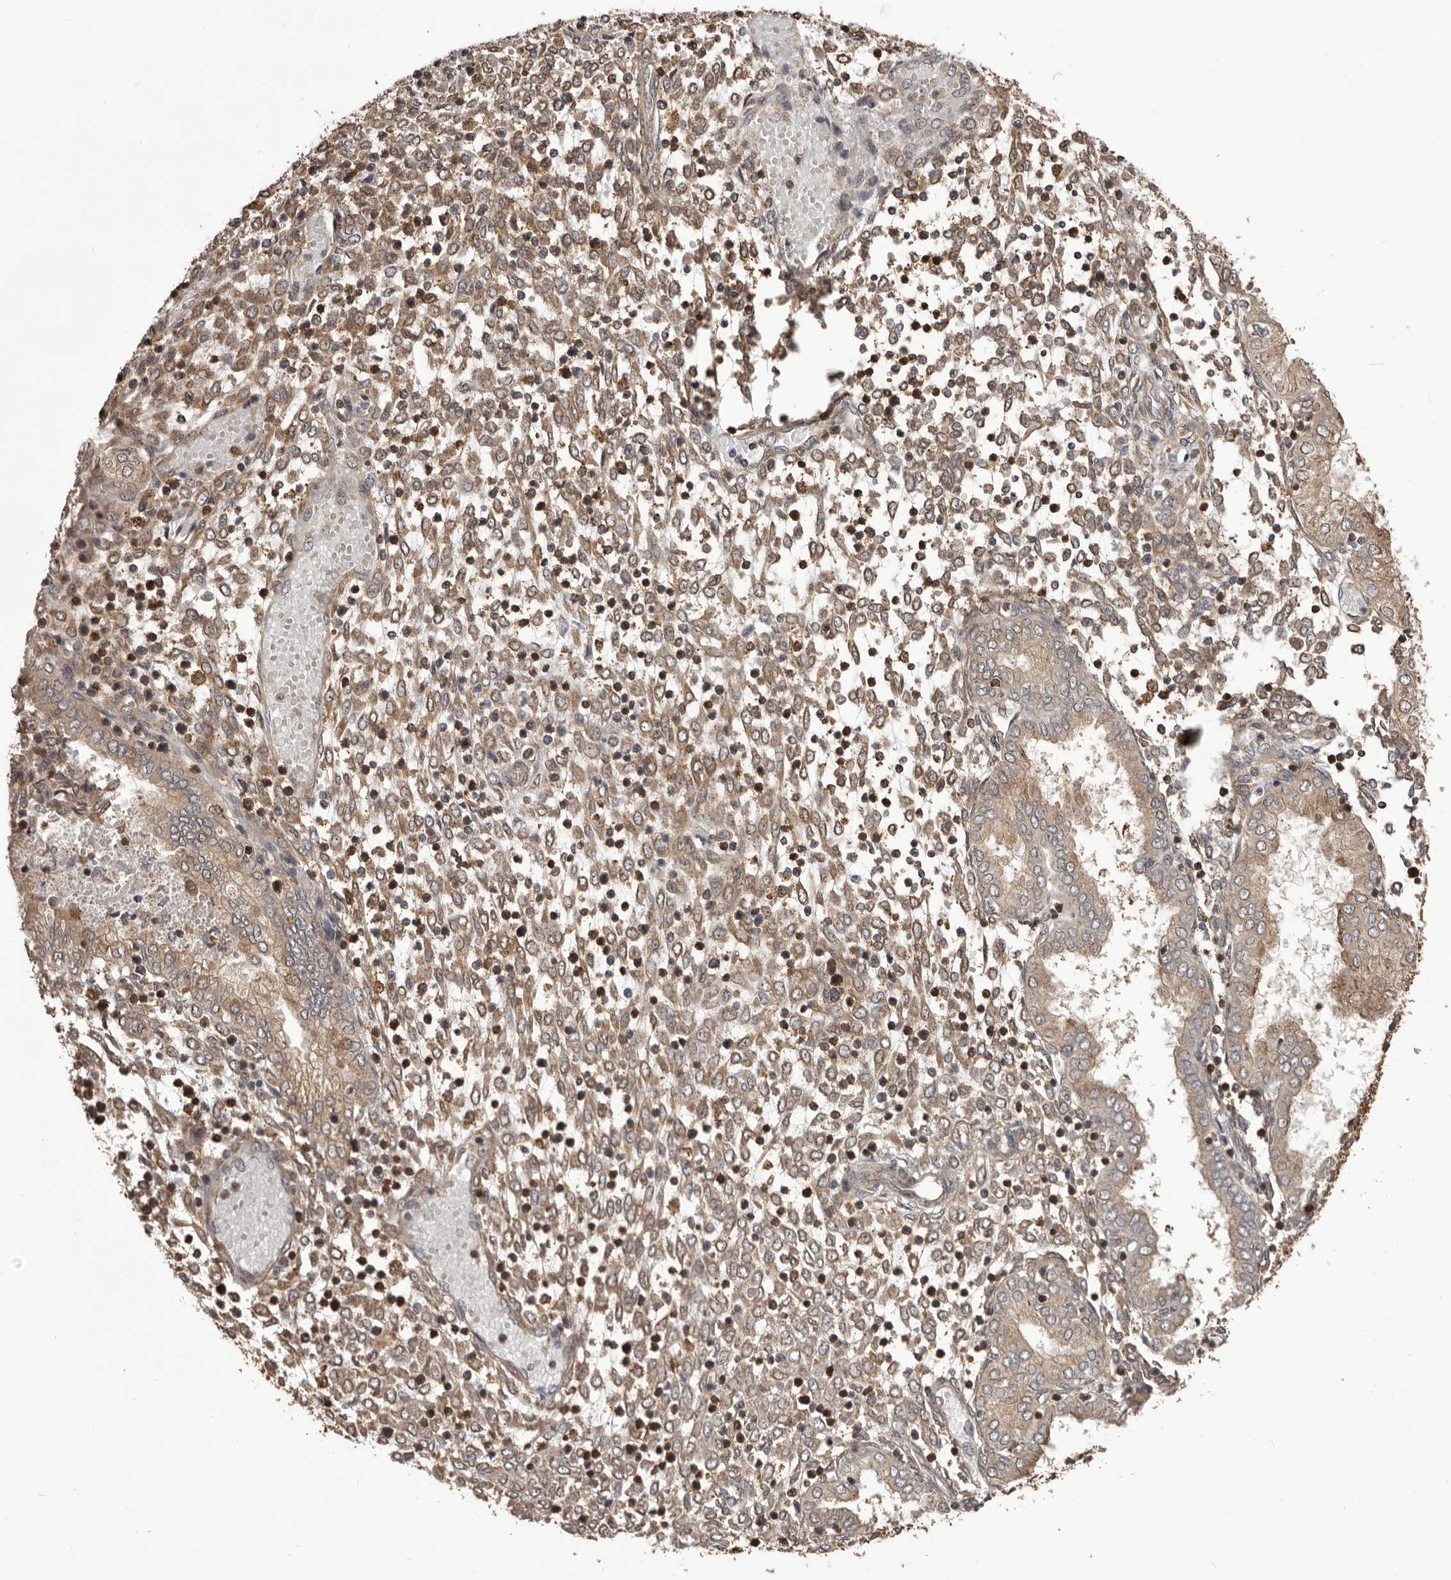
{"staining": {"intensity": "moderate", "quantity": ">75%", "location": "cytoplasmic/membranous"}, "tissue": "endometrium", "cell_type": "Cells in endometrial stroma", "image_type": "normal", "snomed": [{"axis": "morphology", "description": "Normal tissue, NOS"}, {"axis": "topography", "description": "Endometrium"}], "caption": "Immunohistochemistry (IHC) (DAB) staining of unremarkable endometrium exhibits moderate cytoplasmic/membranous protein expression in approximately >75% of cells in endometrial stroma. The protein of interest is shown in brown color, while the nuclei are stained blue.", "gene": "HBS1L", "patient": {"sex": "female", "age": 53}}